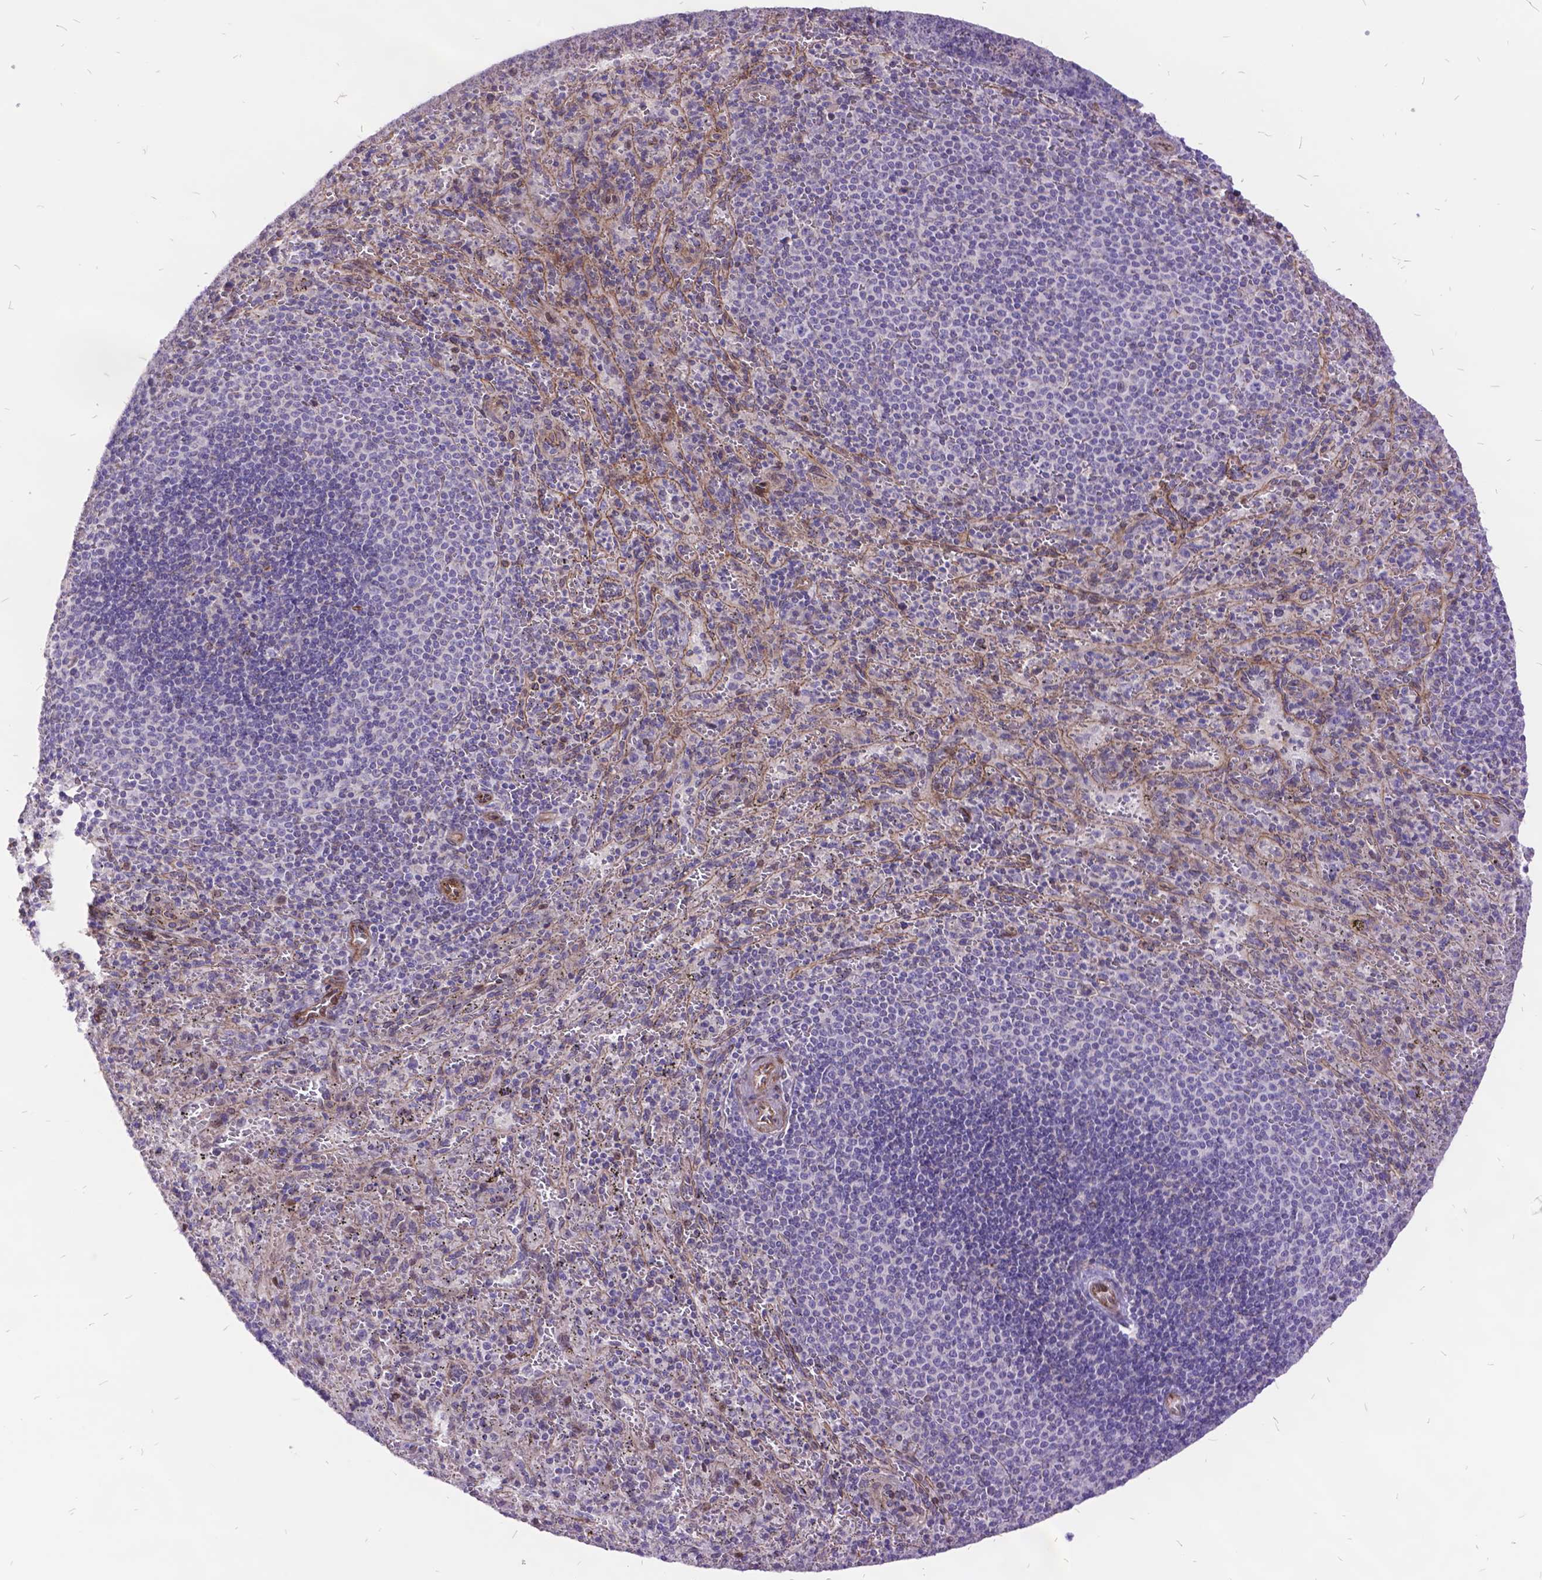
{"staining": {"intensity": "negative", "quantity": "none", "location": "none"}, "tissue": "spleen", "cell_type": "Cells in red pulp", "image_type": "normal", "snomed": [{"axis": "morphology", "description": "Normal tissue, NOS"}, {"axis": "topography", "description": "Spleen"}], "caption": "Human spleen stained for a protein using IHC demonstrates no expression in cells in red pulp.", "gene": "GRB7", "patient": {"sex": "male", "age": 57}}